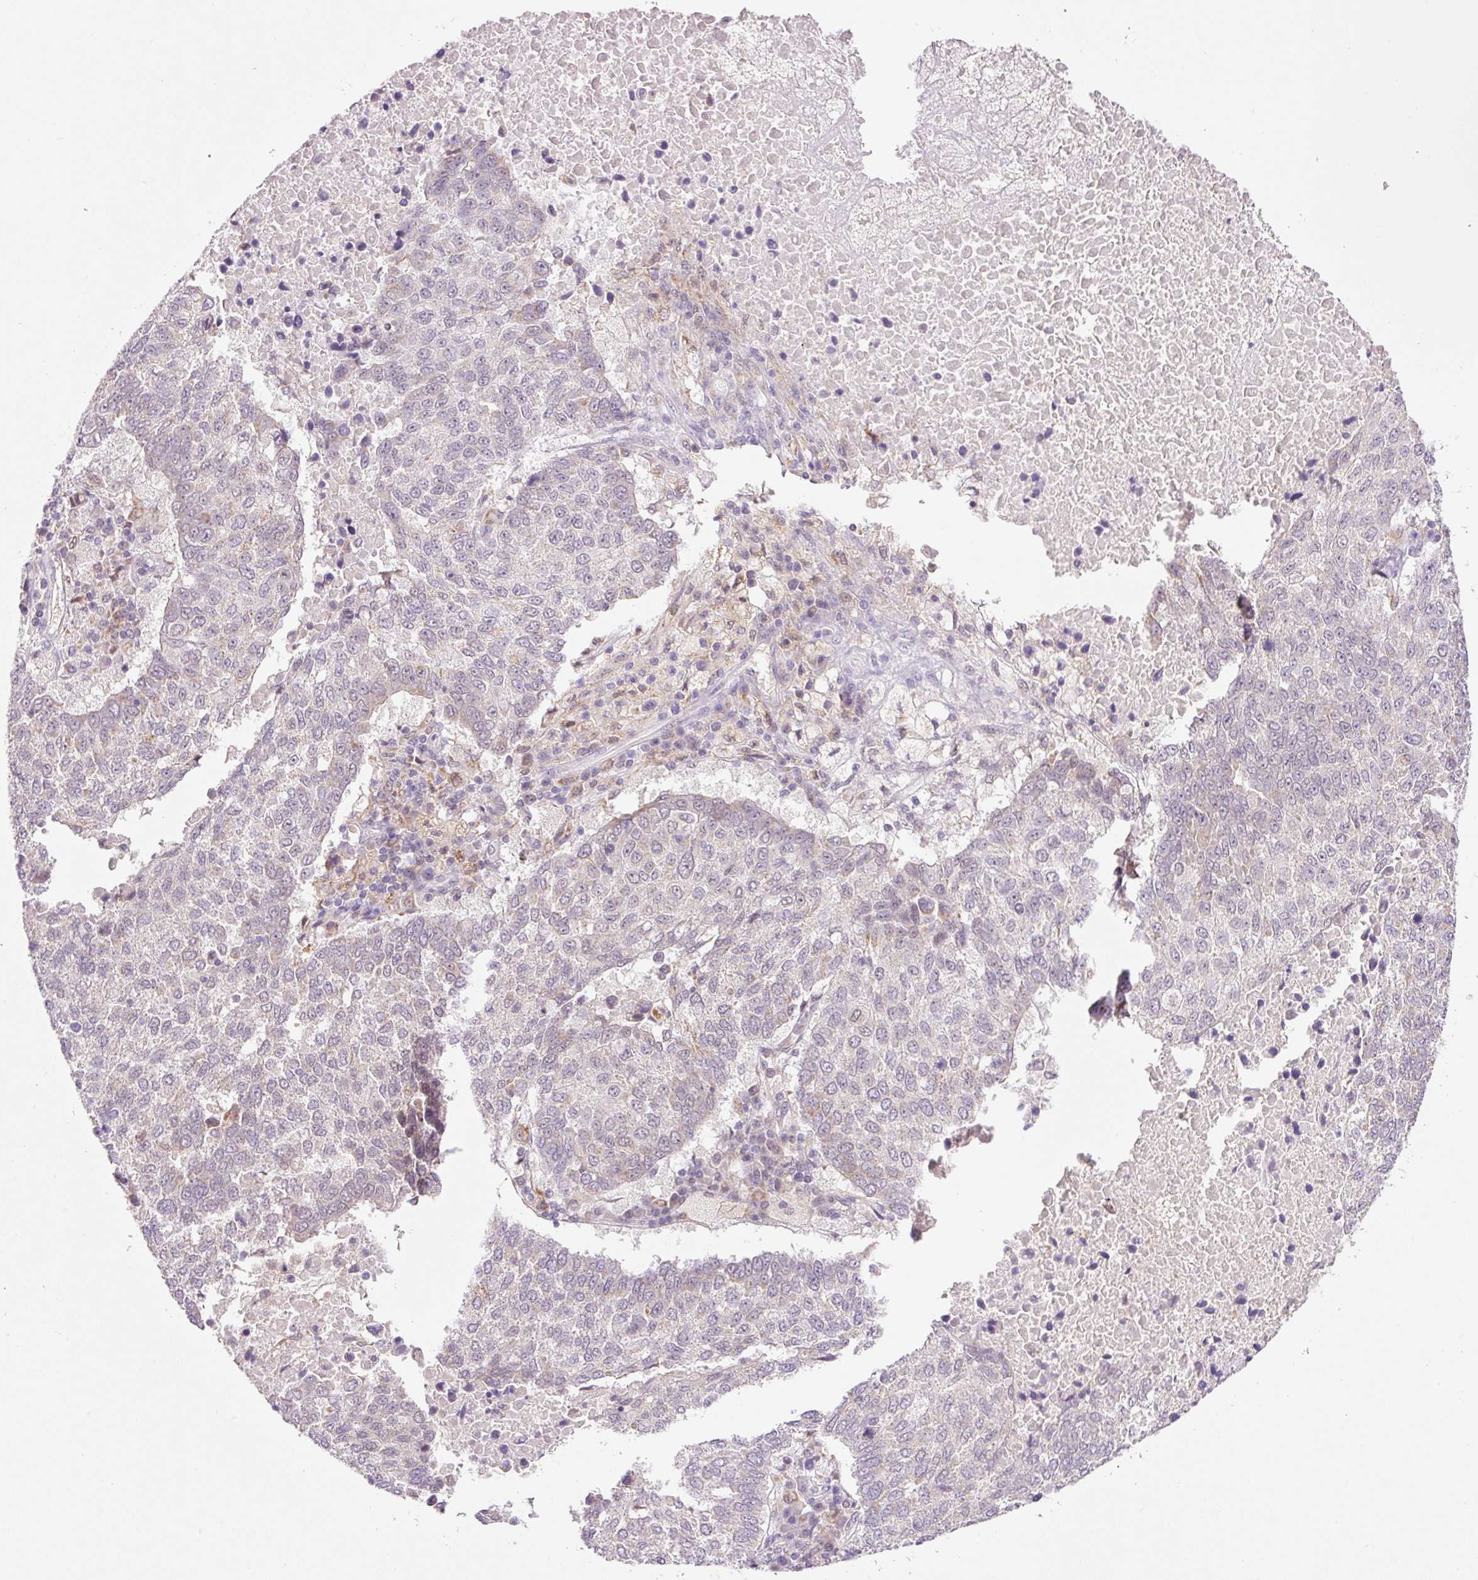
{"staining": {"intensity": "negative", "quantity": "none", "location": "none"}, "tissue": "lung cancer", "cell_type": "Tumor cells", "image_type": "cancer", "snomed": [{"axis": "morphology", "description": "Squamous cell carcinoma, NOS"}, {"axis": "topography", "description": "Lung"}], "caption": "DAB immunohistochemical staining of human squamous cell carcinoma (lung) demonstrates no significant staining in tumor cells.", "gene": "PCK2", "patient": {"sex": "male", "age": 73}}